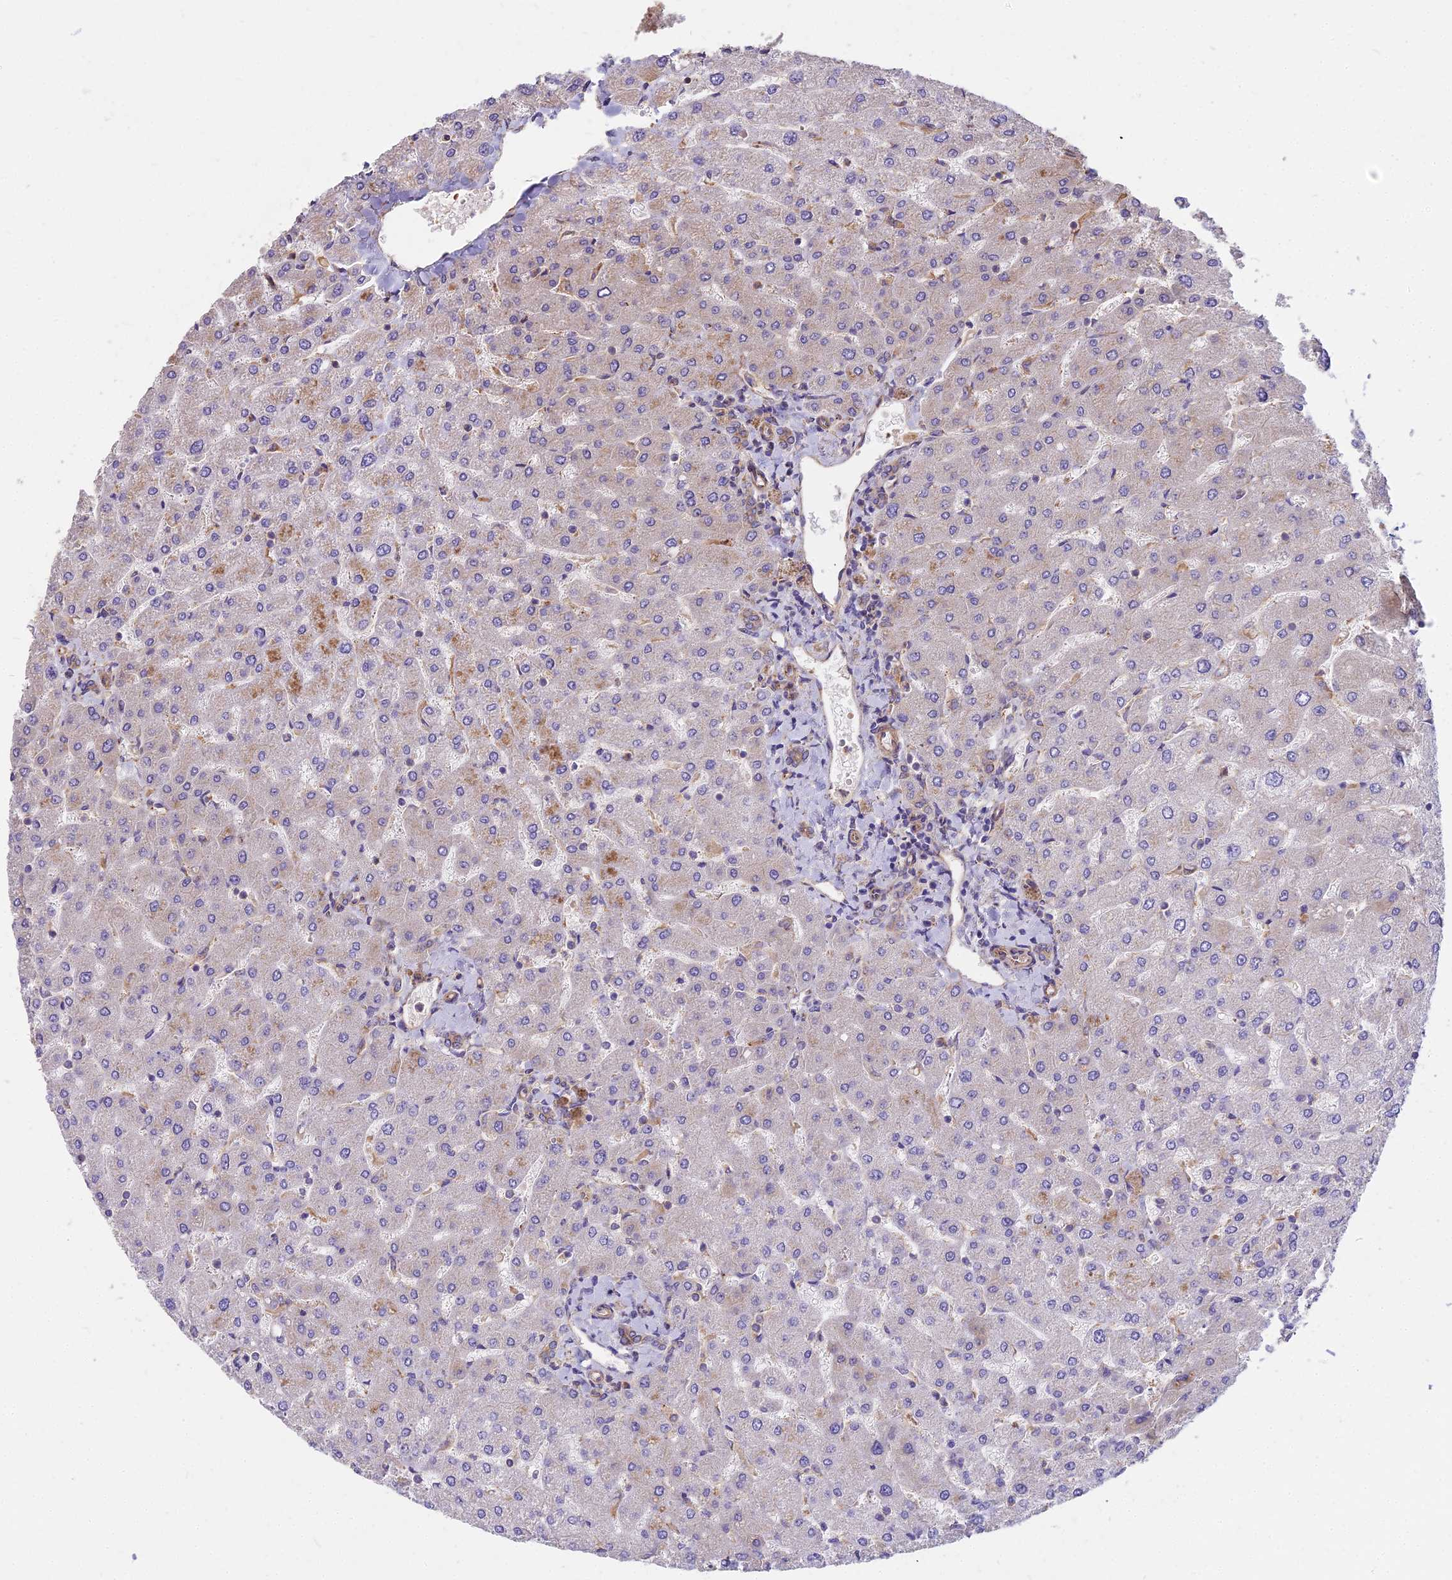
{"staining": {"intensity": "moderate", "quantity": "25%-75%", "location": "cytoplasmic/membranous"}, "tissue": "liver", "cell_type": "Cholangiocytes", "image_type": "normal", "snomed": [{"axis": "morphology", "description": "Normal tissue, NOS"}, {"axis": "topography", "description": "Liver"}], "caption": "Protein analysis of unremarkable liver exhibits moderate cytoplasmic/membranous expression in approximately 25%-75% of cholangiocytes. (brown staining indicates protein expression, while blue staining denotes nuclei).", "gene": "DCTN3", "patient": {"sex": "male", "age": 55}}